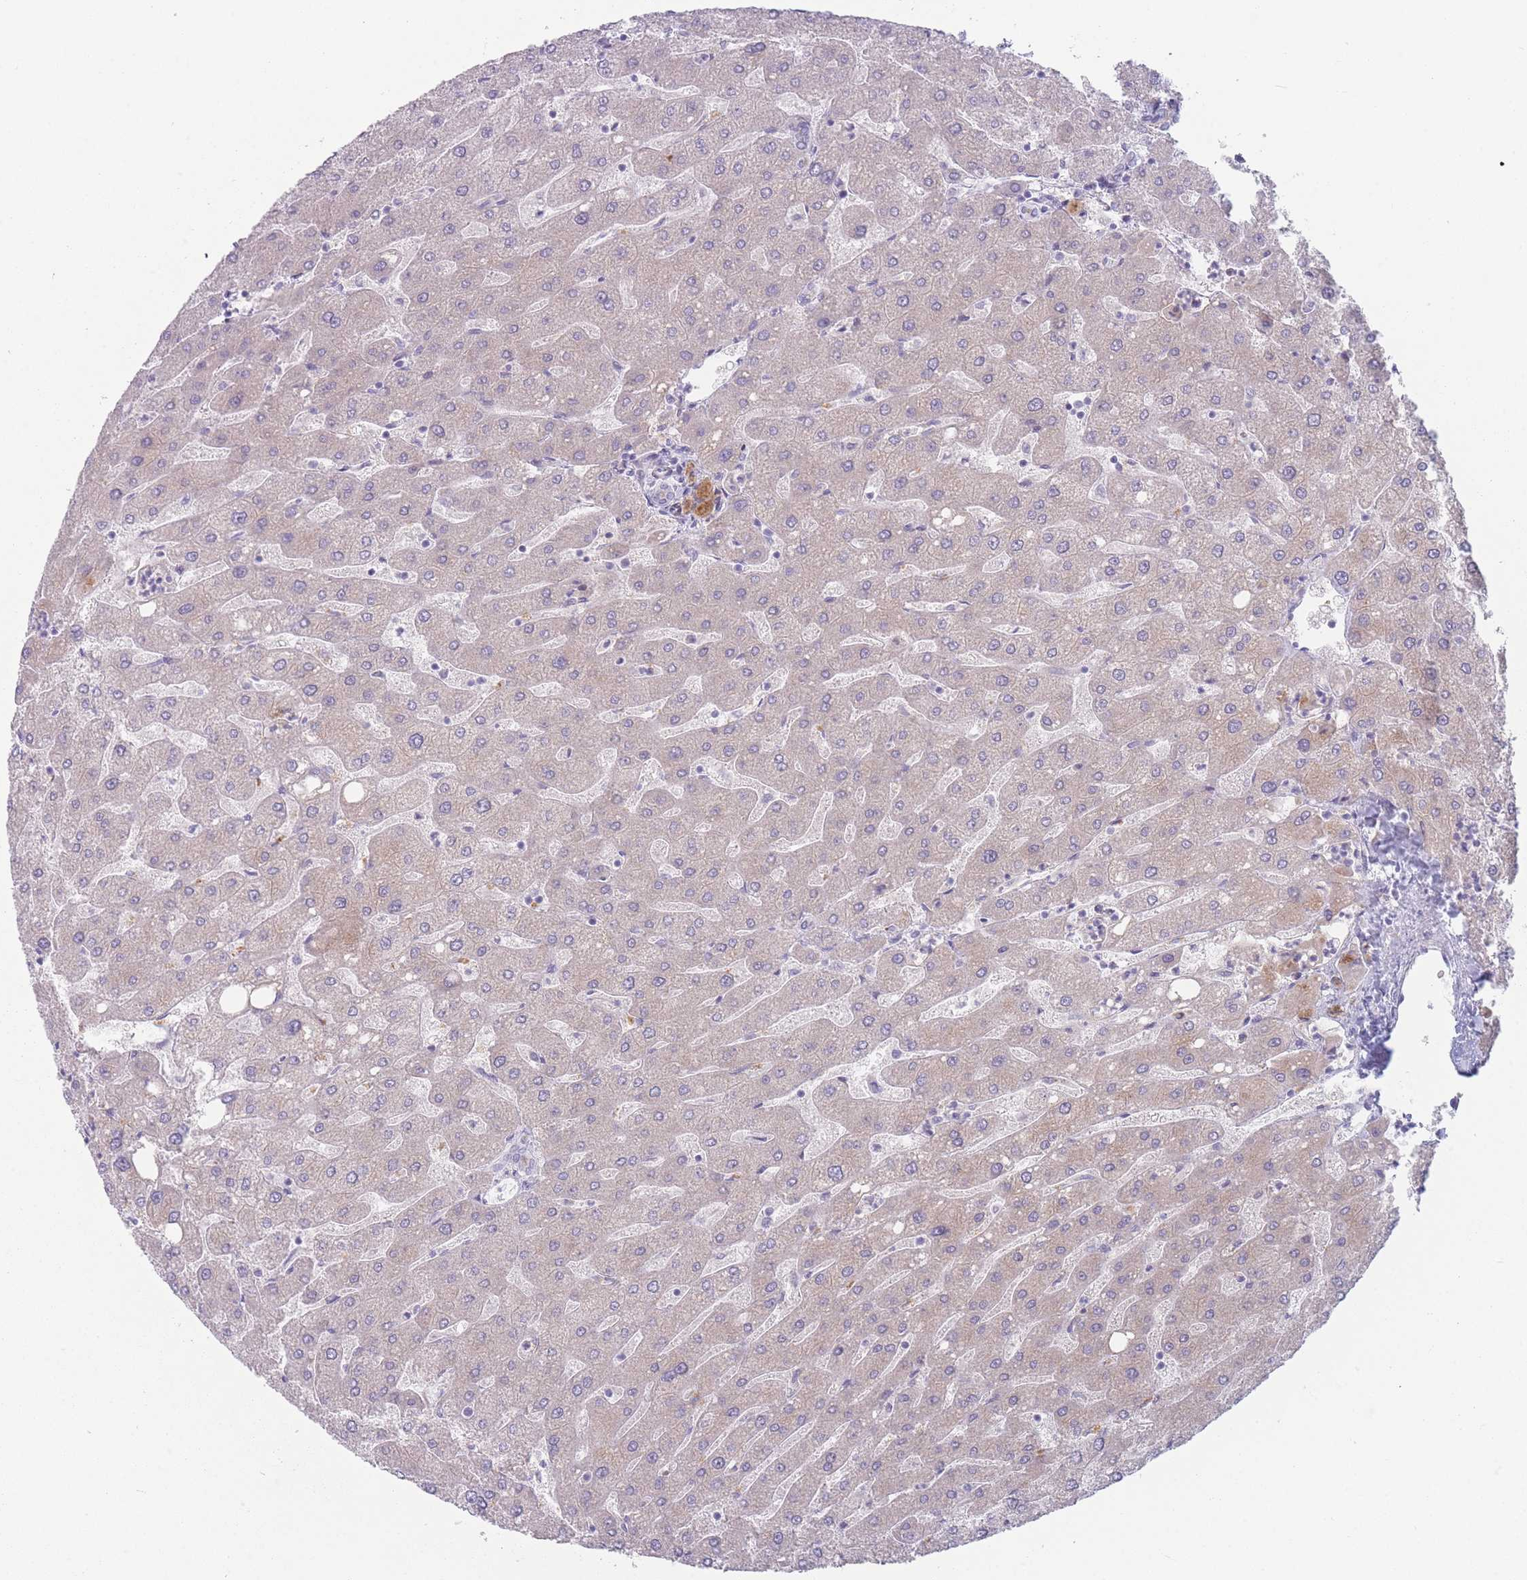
{"staining": {"intensity": "negative", "quantity": "none", "location": "none"}, "tissue": "liver", "cell_type": "Cholangiocytes", "image_type": "normal", "snomed": [{"axis": "morphology", "description": "Normal tissue, NOS"}, {"axis": "topography", "description": "Liver"}], "caption": "The immunohistochemistry histopathology image has no significant expression in cholangiocytes of liver.", "gene": "IFNA10", "patient": {"sex": "male", "age": 67}}